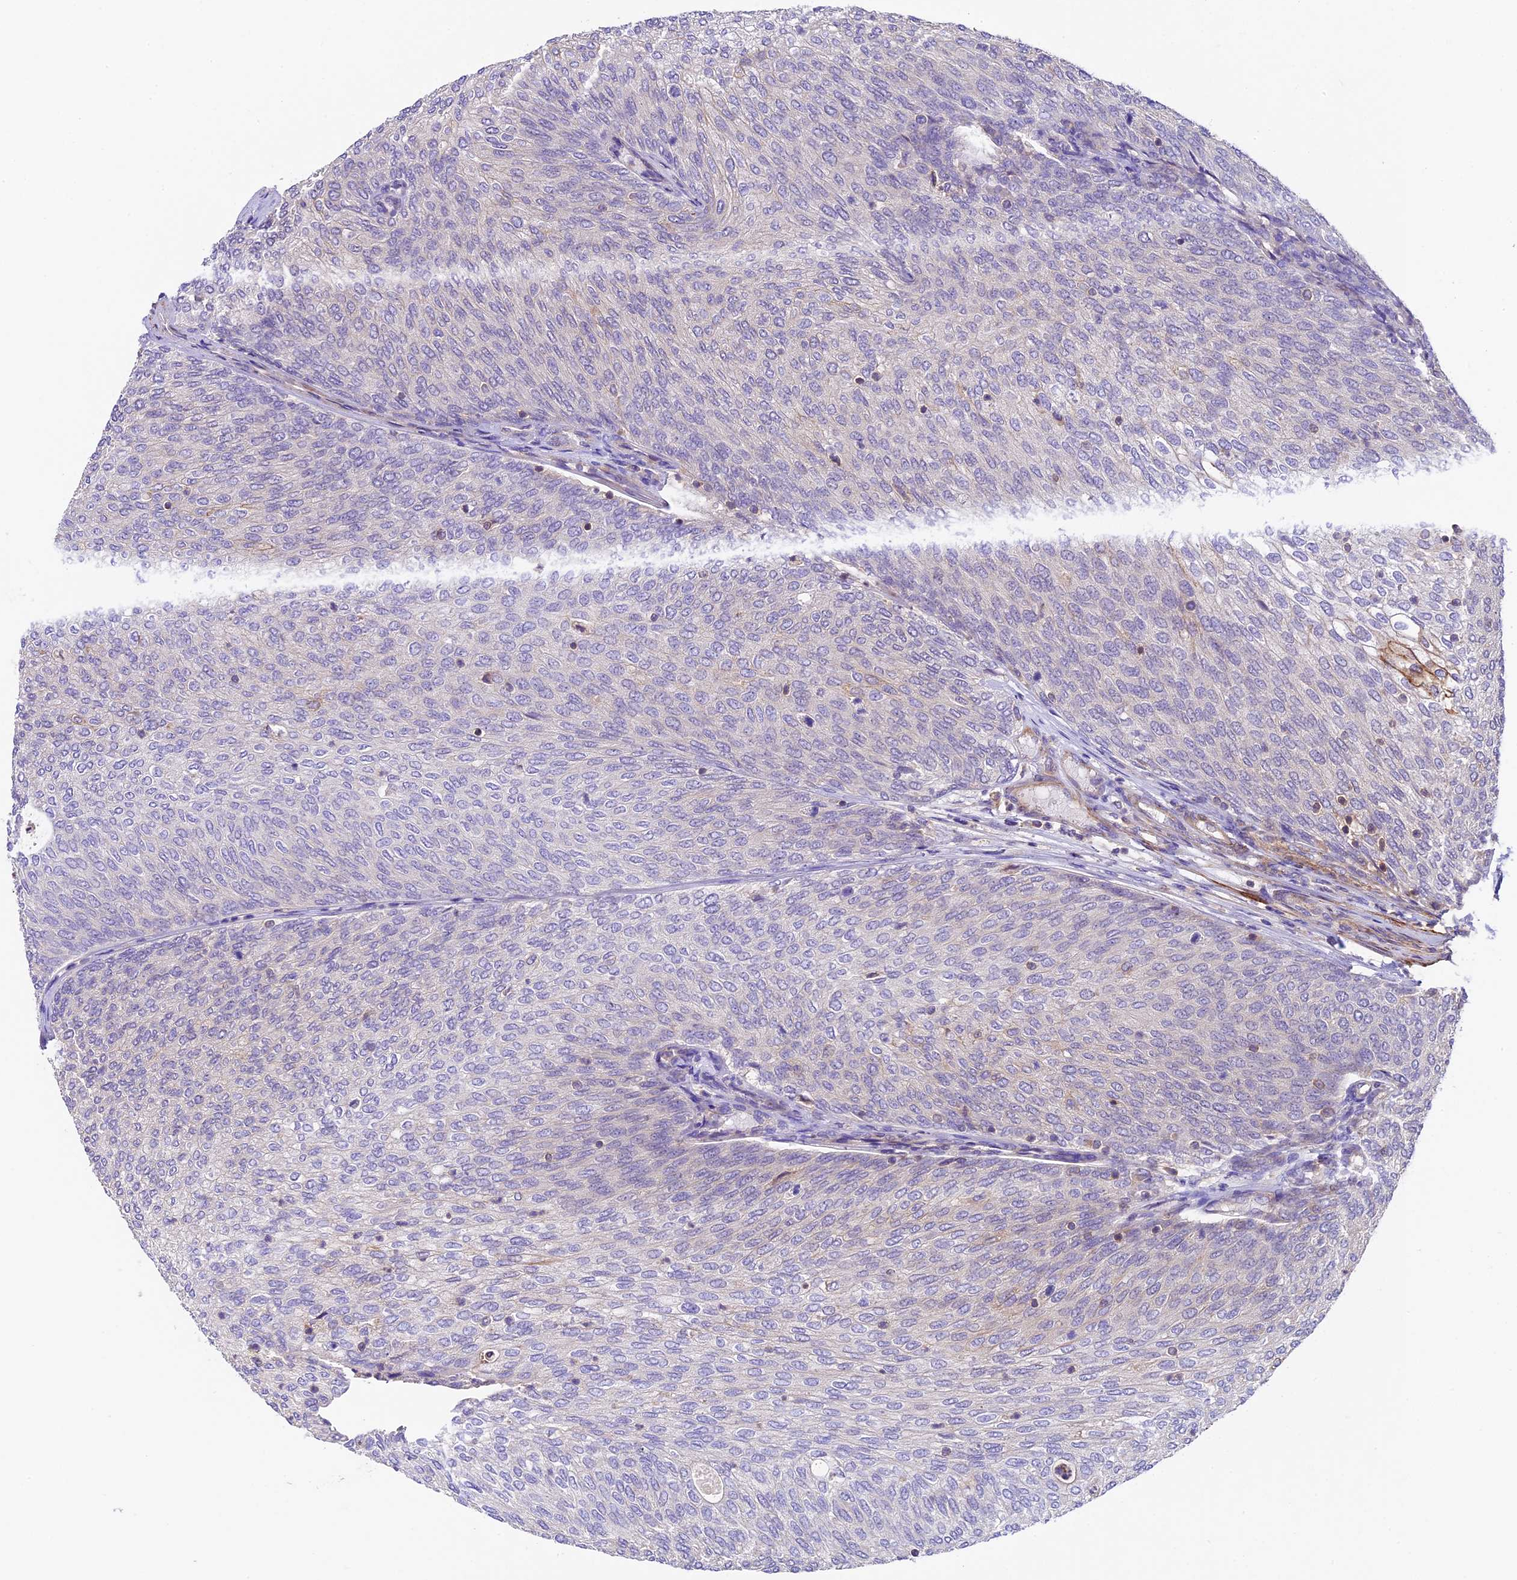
{"staining": {"intensity": "negative", "quantity": "none", "location": "none"}, "tissue": "urothelial cancer", "cell_type": "Tumor cells", "image_type": "cancer", "snomed": [{"axis": "morphology", "description": "Urothelial carcinoma, Low grade"}, {"axis": "topography", "description": "Urinary bladder"}], "caption": "DAB immunohistochemical staining of human urothelial carcinoma (low-grade) shows no significant positivity in tumor cells.", "gene": "TBC1D1", "patient": {"sex": "female", "age": 79}}